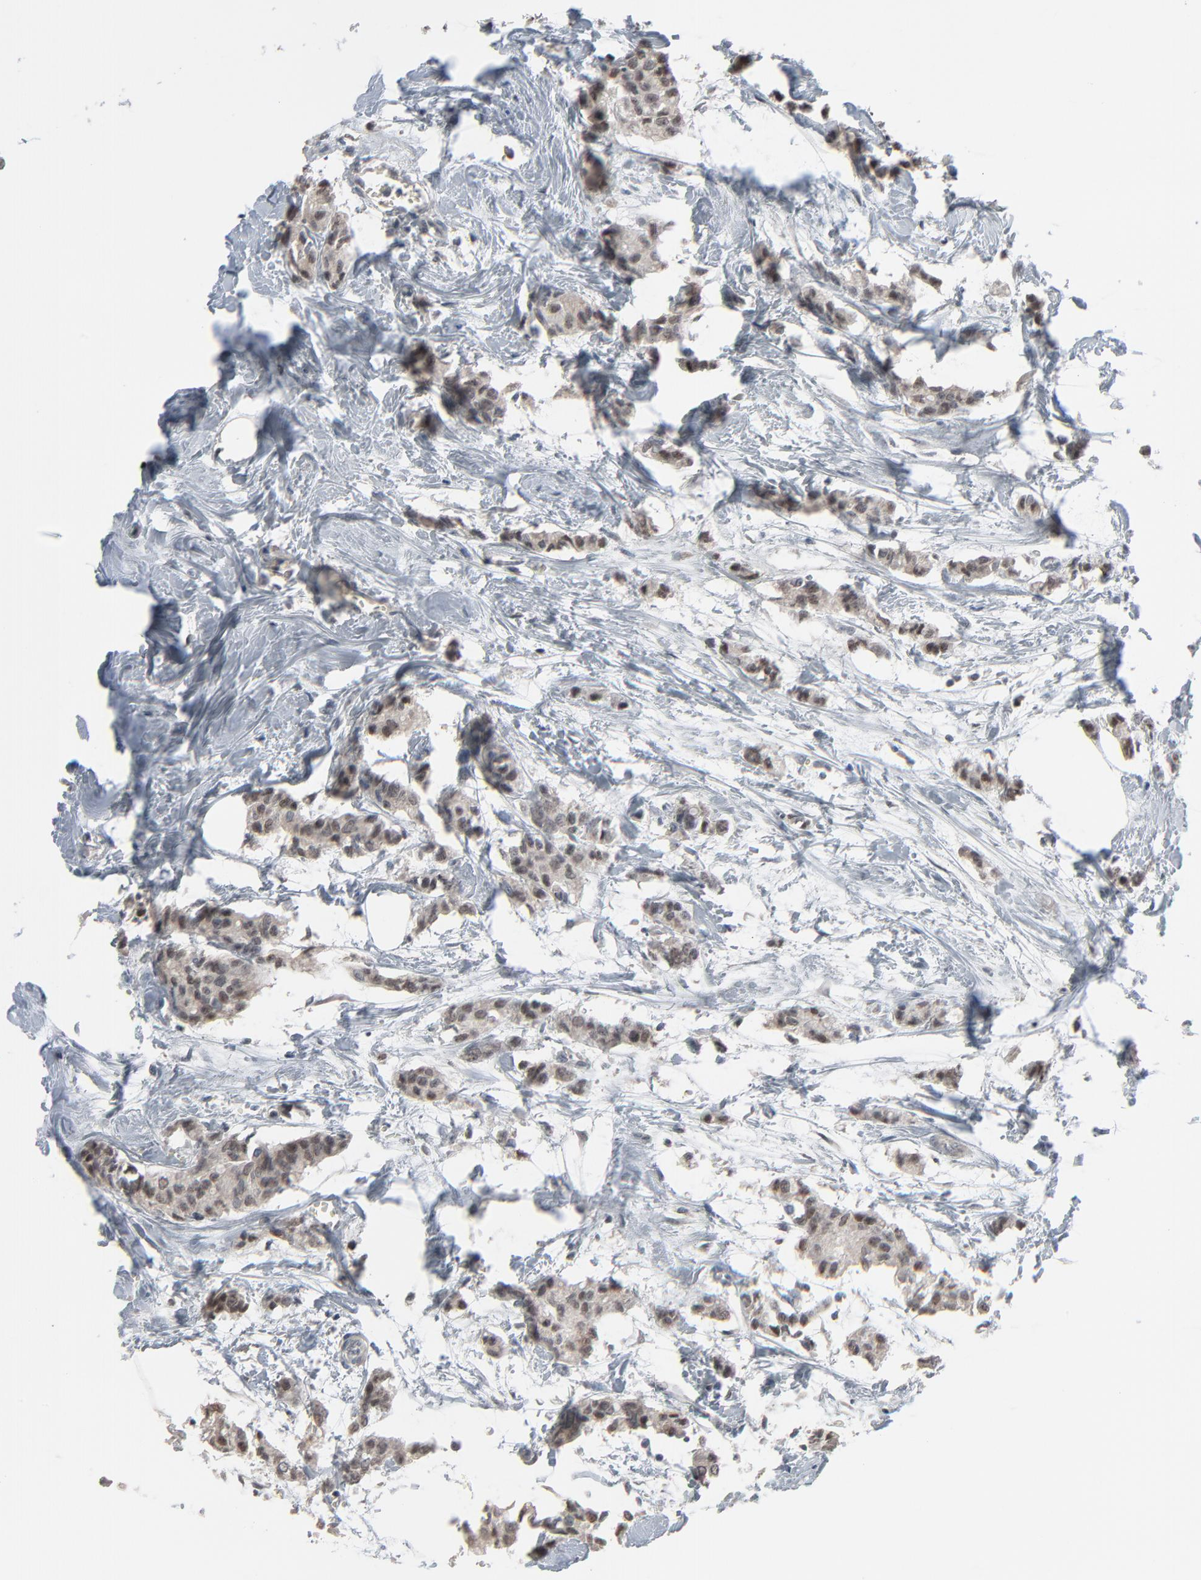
{"staining": {"intensity": "moderate", "quantity": ">75%", "location": "nuclear"}, "tissue": "breast cancer", "cell_type": "Tumor cells", "image_type": "cancer", "snomed": [{"axis": "morphology", "description": "Duct carcinoma"}, {"axis": "topography", "description": "Breast"}], "caption": "Tumor cells exhibit medium levels of moderate nuclear staining in about >75% of cells in human breast cancer.", "gene": "SAGE1", "patient": {"sex": "female", "age": 84}}